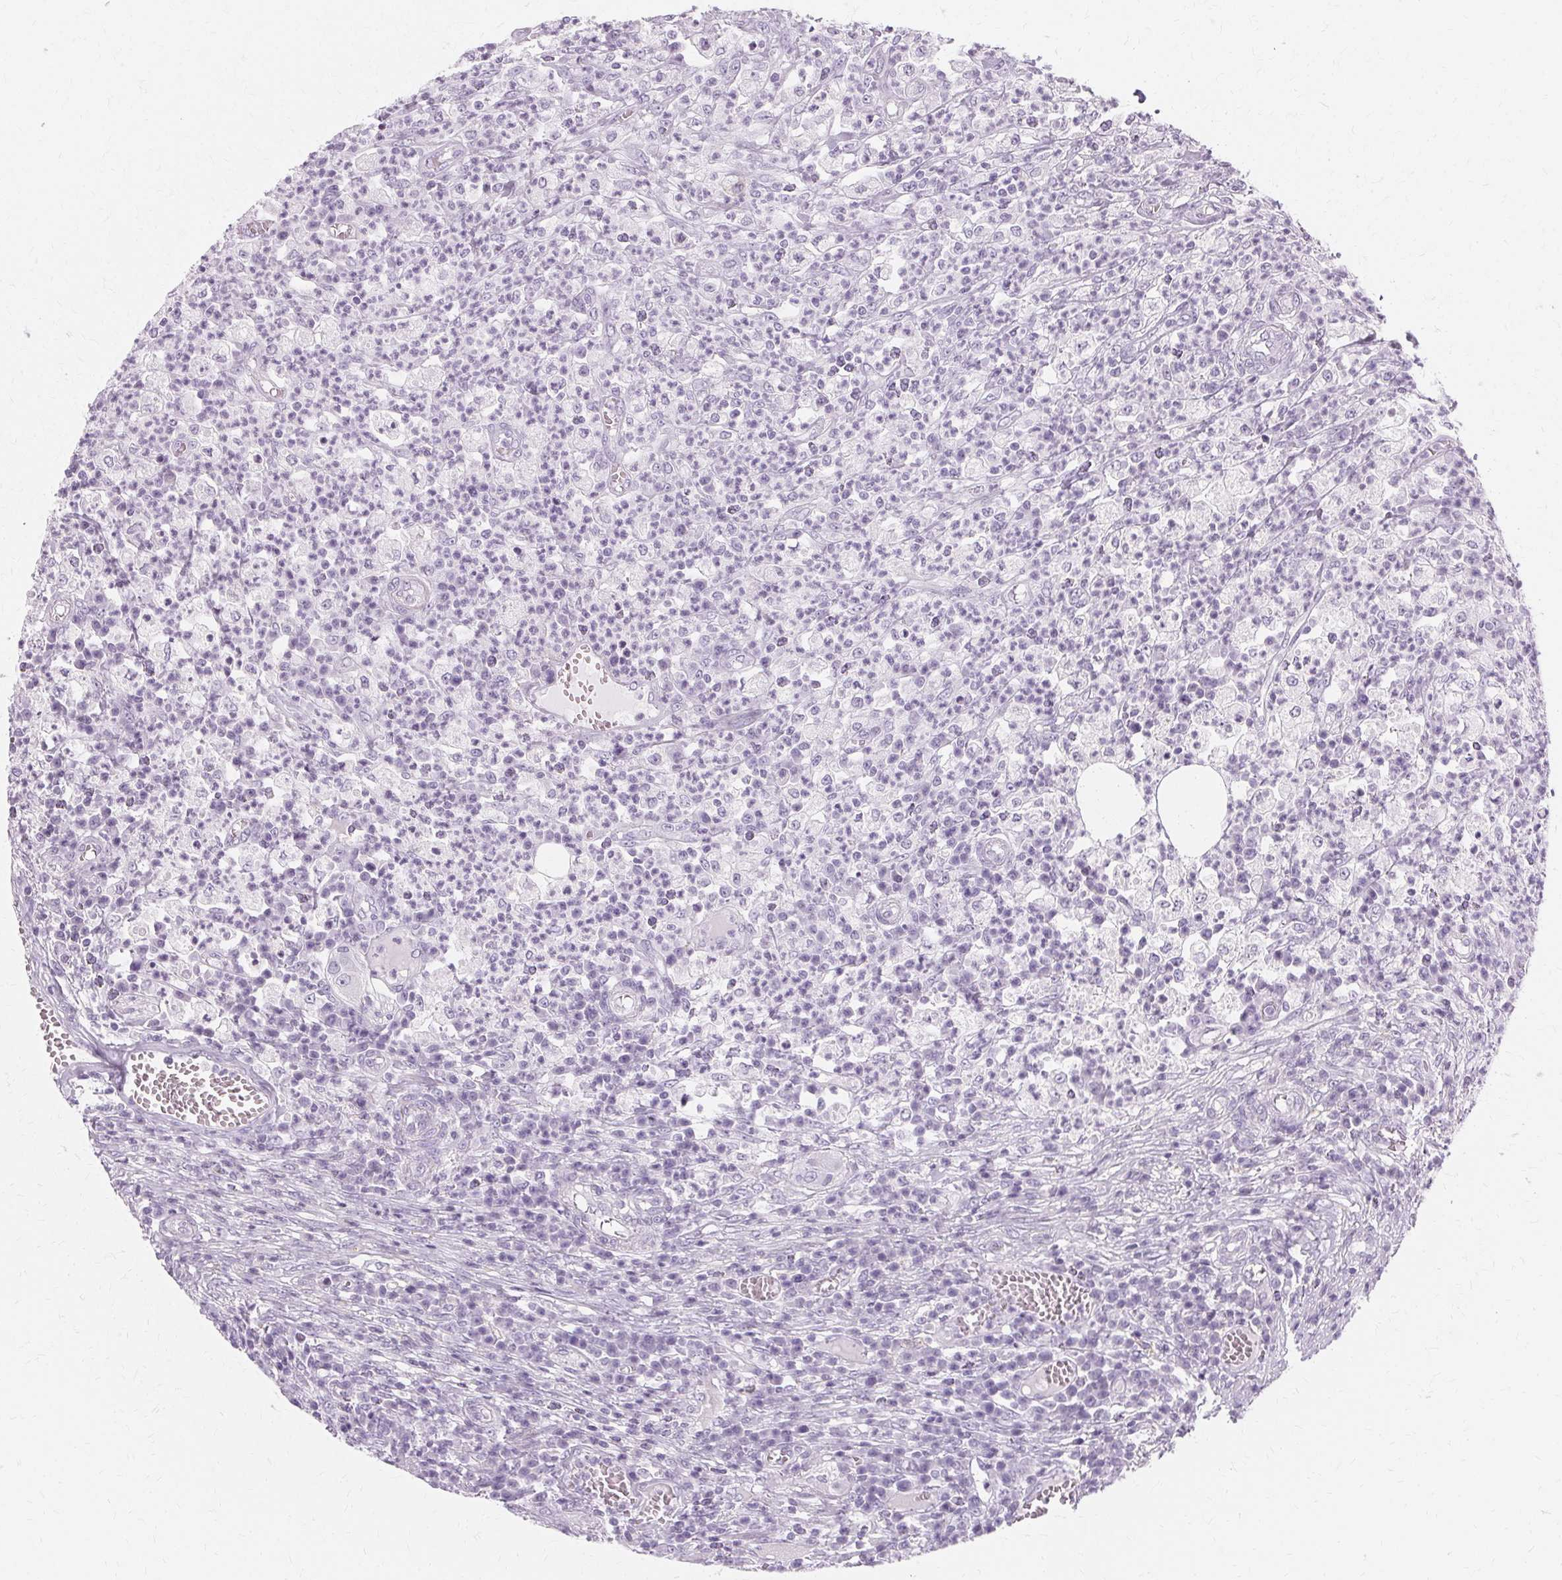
{"staining": {"intensity": "negative", "quantity": "none", "location": "none"}, "tissue": "colorectal cancer", "cell_type": "Tumor cells", "image_type": "cancer", "snomed": [{"axis": "morphology", "description": "Normal tissue, NOS"}, {"axis": "morphology", "description": "Adenocarcinoma, NOS"}, {"axis": "topography", "description": "Colon"}], "caption": "IHC photomicrograph of human colorectal cancer (adenocarcinoma) stained for a protein (brown), which exhibits no staining in tumor cells. (DAB immunohistochemistry with hematoxylin counter stain).", "gene": "KRT6C", "patient": {"sex": "male", "age": 65}}